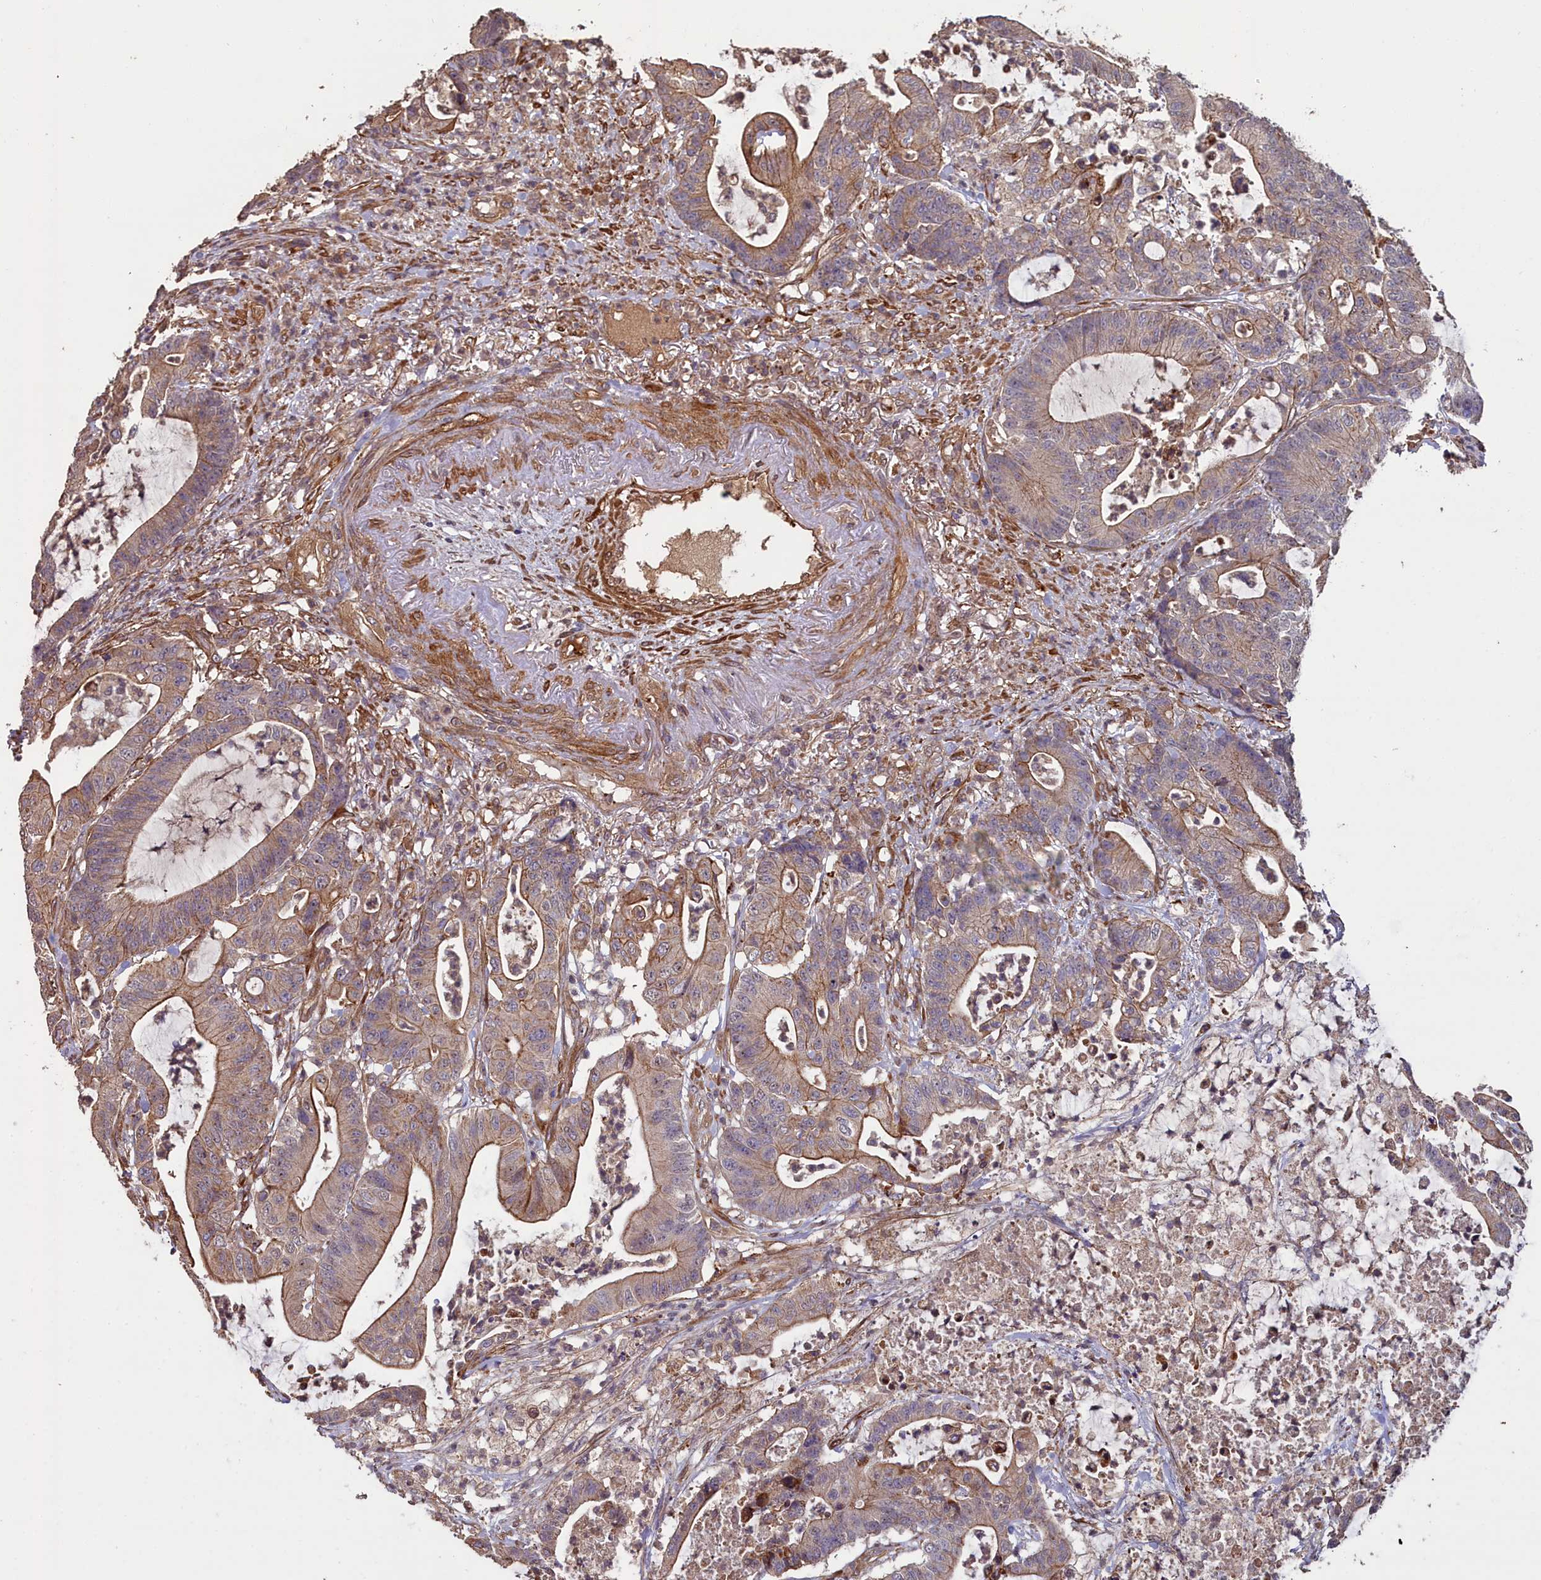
{"staining": {"intensity": "moderate", "quantity": ">75%", "location": "cytoplasmic/membranous"}, "tissue": "colorectal cancer", "cell_type": "Tumor cells", "image_type": "cancer", "snomed": [{"axis": "morphology", "description": "Adenocarcinoma, NOS"}, {"axis": "topography", "description": "Colon"}], "caption": "There is medium levels of moderate cytoplasmic/membranous positivity in tumor cells of colorectal adenocarcinoma, as demonstrated by immunohistochemical staining (brown color).", "gene": "ATP6V0A2", "patient": {"sex": "female", "age": 84}}